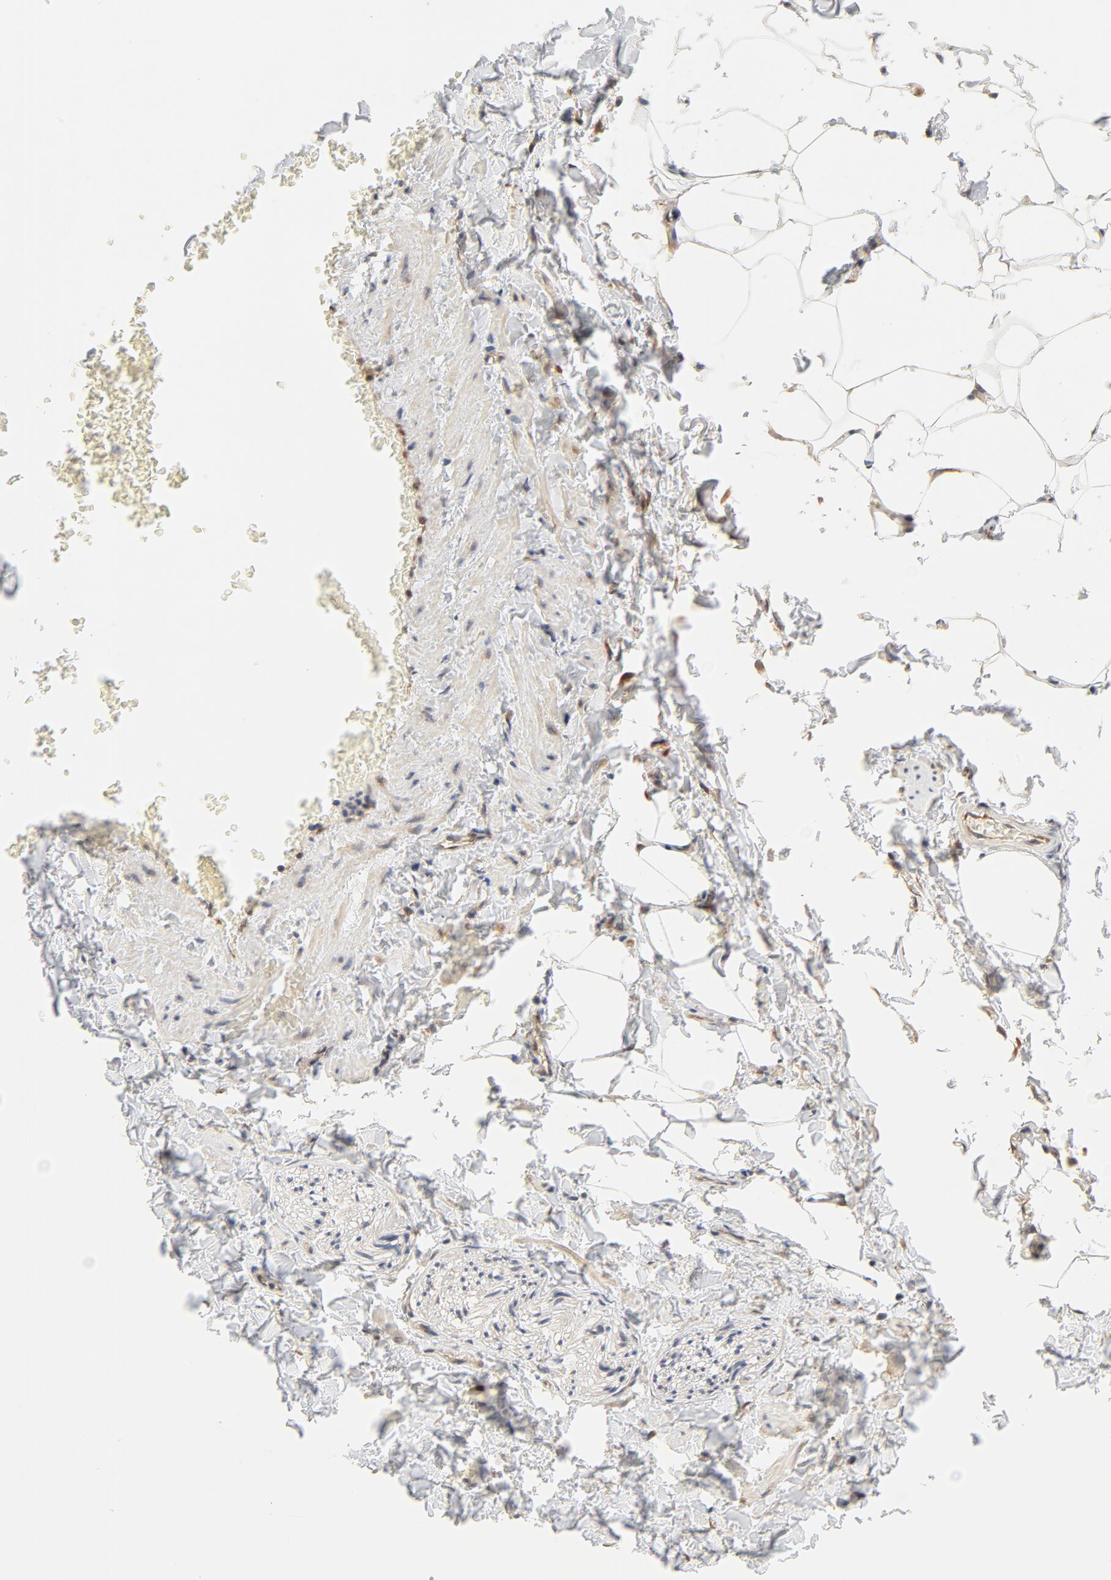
{"staining": {"intensity": "moderate", "quantity": "25%-75%", "location": "cytoplasmic/membranous"}, "tissue": "adipose tissue", "cell_type": "Adipocytes", "image_type": "normal", "snomed": [{"axis": "morphology", "description": "Normal tissue, NOS"}, {"axis": "topography", "description": "Vascular tissue"}], "caption": "A micrograph showing moderate cytoplasmic/membranous expression in about 25%-75% of adipocytes in benign adipose tissue, as visualized by brown immunohistochemical staining.", "gene": "EIF4E", "patient": {"sex": "male", "age": 41}}